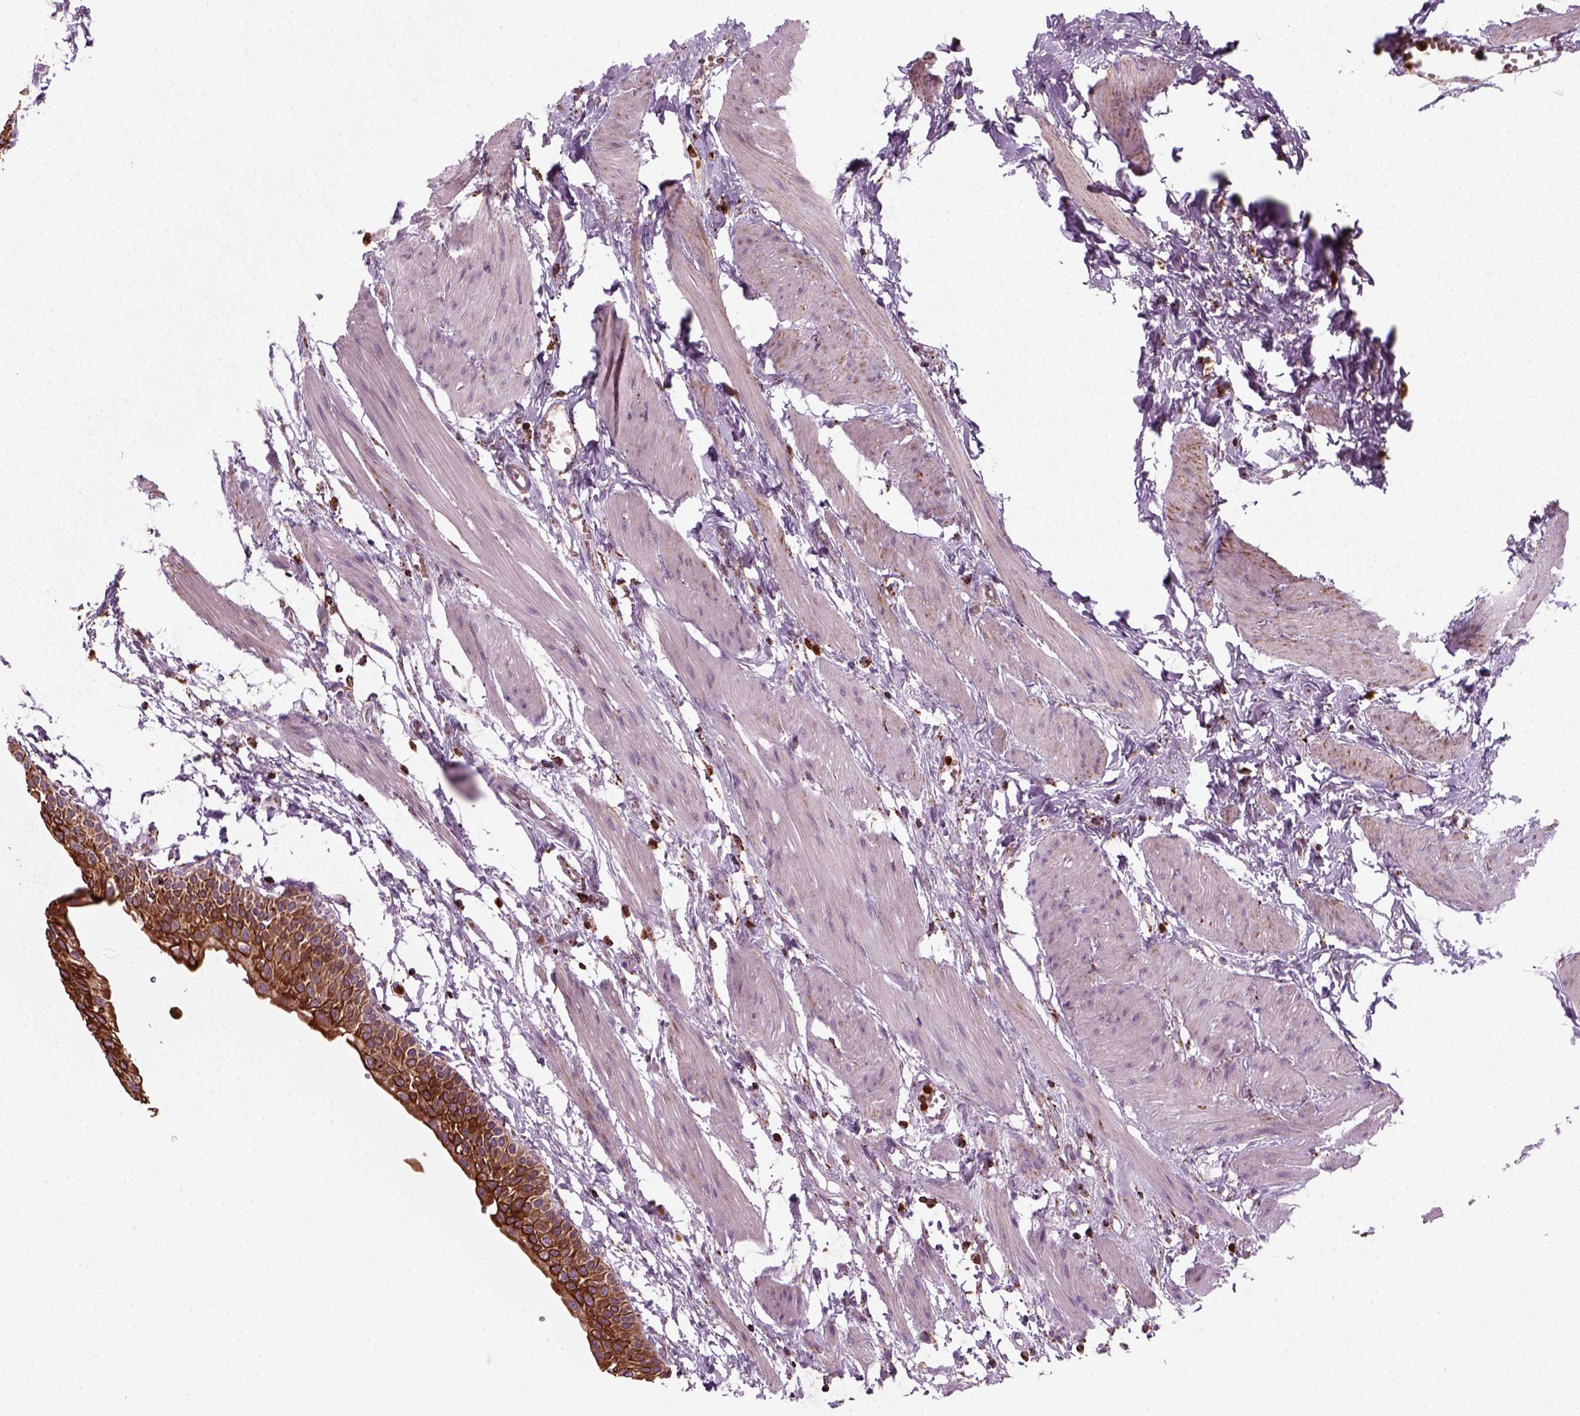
{"staining": {"intensity": "moderate", "quantity": ">75%", "location": "cytoplasmic/membranous"}, "tissue": "urinary bladder", "cell_type": "Urothelial cells", "image_type": "normal", "snomed": [{"axis": "morphology", "description": "Normal tissue, NOS"}, {"axis": "topography", "description": "Urinary bladder"}, {"axis": "topography", "description": "Peripheral nerve tissue"}], "caption": "Immunohistochemistry histopathology image of normal urinary bladder: urinary bladder stained using immunohistochemistry (IHC) reveals medium levels of moderate protein expression localized specifically in the cytoplasmic/membranous of urothelial cells, appearing as a cytoplasmic/membranous brown color.", "gene": "NUDT16L1", "patient": {"sex": "male", "age": 55}}